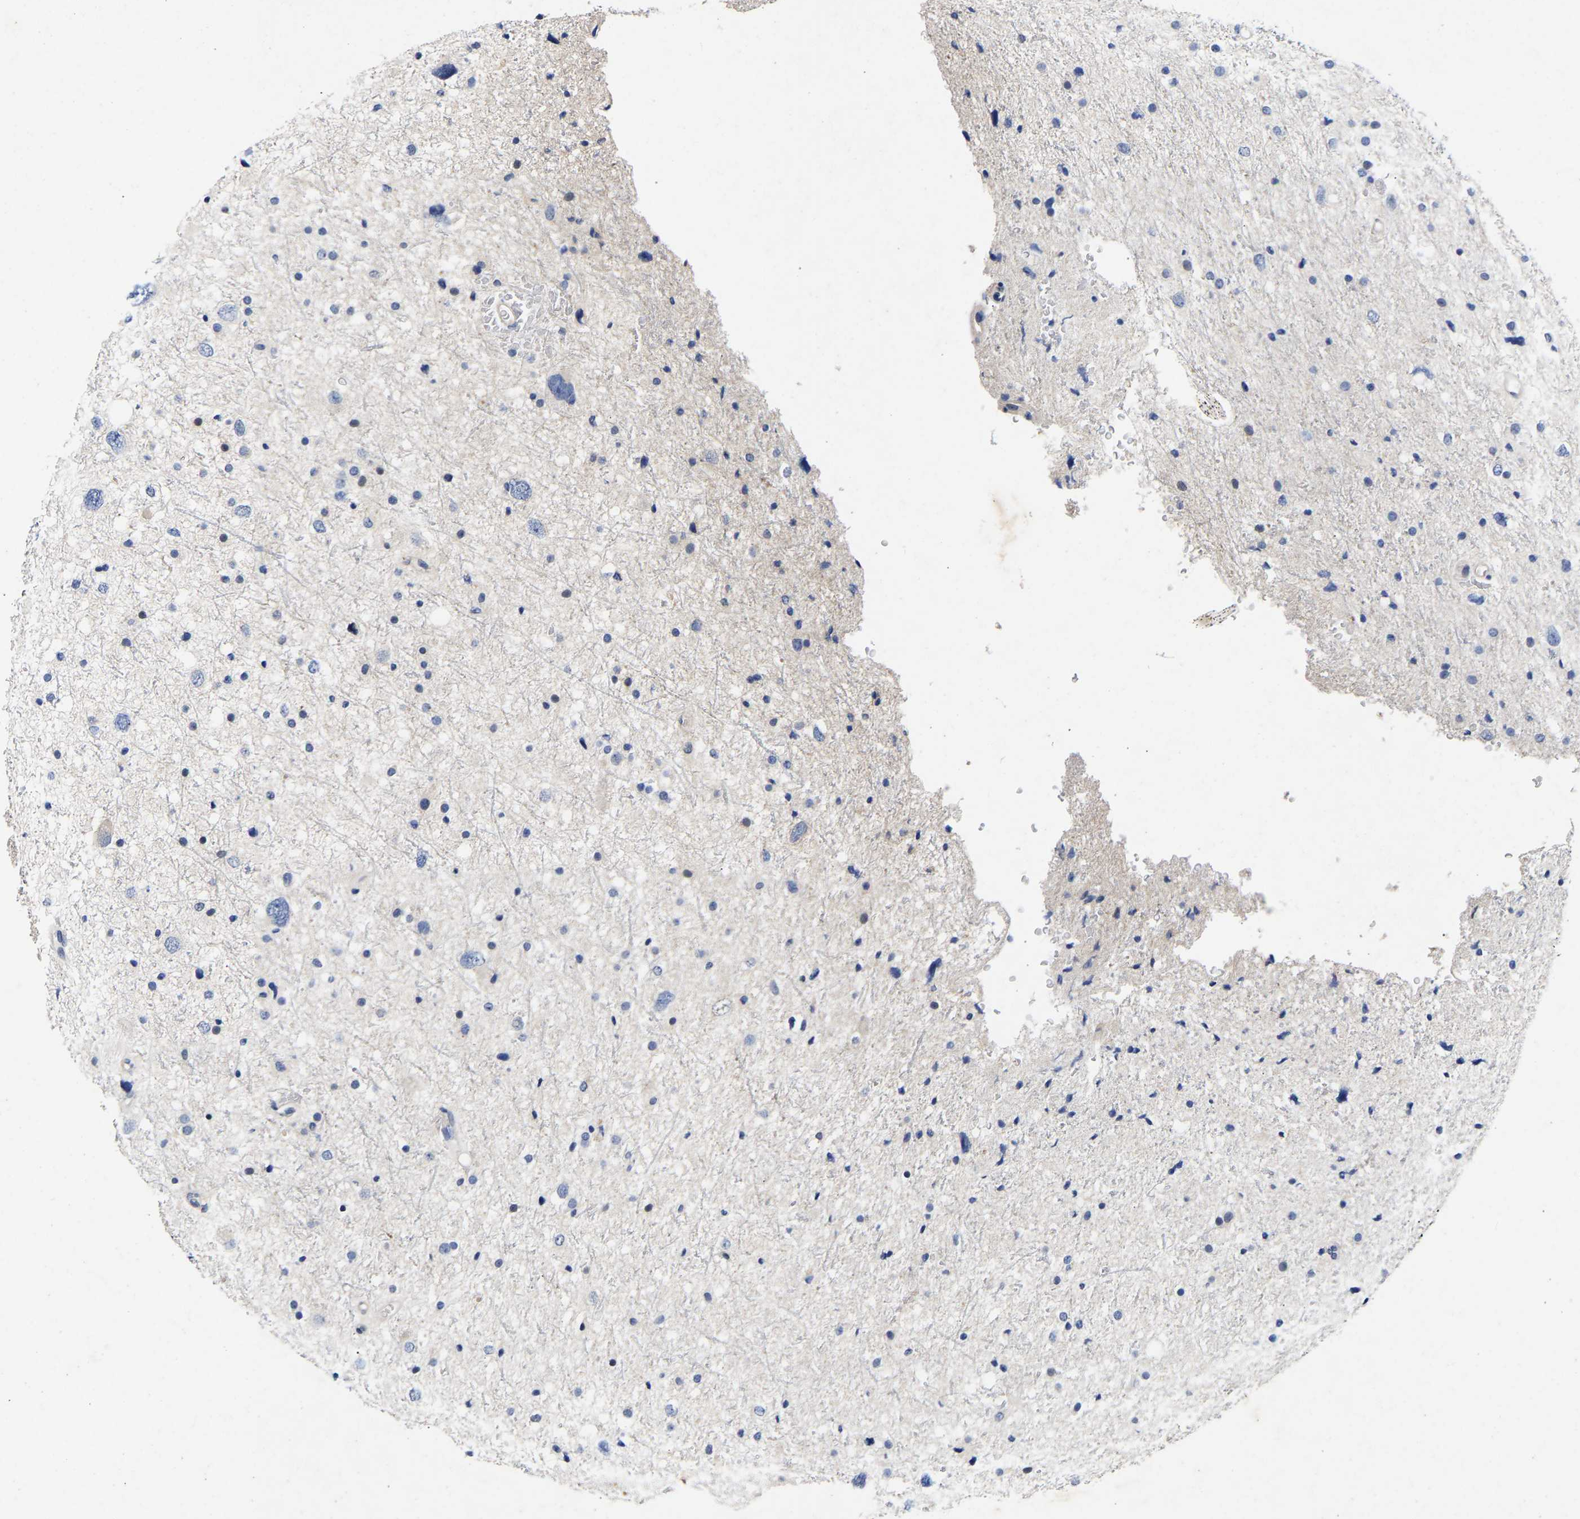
{"staining": {"intensity": "negative", "quantity": "none", "location": "none"}, "tissue": "glioma", "cell_type": "Tumor cells", "image_type": "cancer", "snomed": [{"axis": "morphology", "description": "Glioma, malignant, Low grade"}, {"axis": "topography", "description": "Brain"}], "caption": "Immunohistochemistry (IHC) micrograph of human malignant glioma (low-grade) stained for a protein (brown), which shows no positivity in tumor cells.", "gene": "CCDC6", "patient": {"sex": "female", "age": 37}}